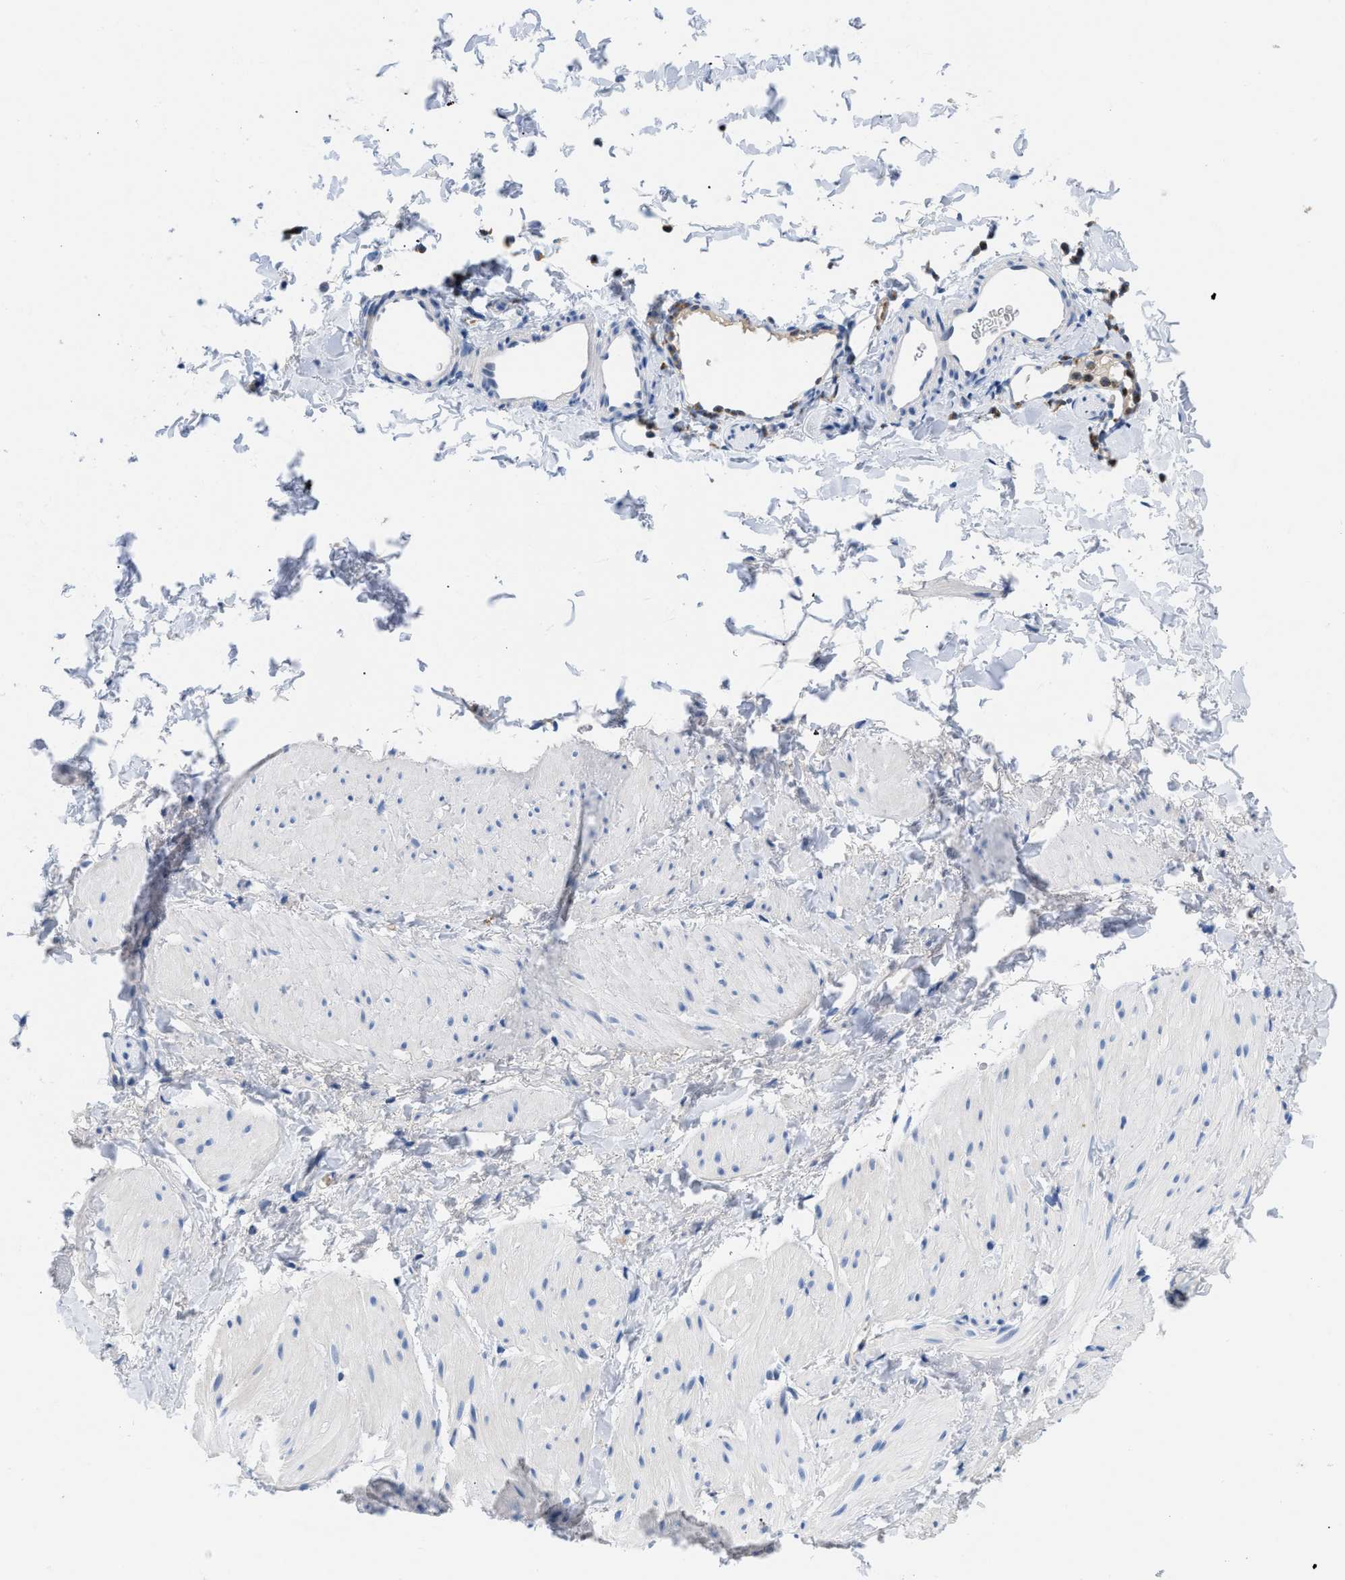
{"staining": {"intensity": "negative", "quantity": "none", "location": "none"}, "tissue": "smooth muscle", "cell_type": "Smooth muscle cells", "image_type": "normal", "snomed": [{"axis": "morphology", "description": "Normal tissue, NOS"}, {"axis": "topography", "description": "Smooth muscle"}], "caption": "A high-resolution photomicrograph shows immunohistochemistry (IHC) staining of unremarkable smooth muscle, which demonstrates no significant positivity in smooth muscle cells.", "gene": "BOLL", "patient": {"sex": "male", "age": 16}}